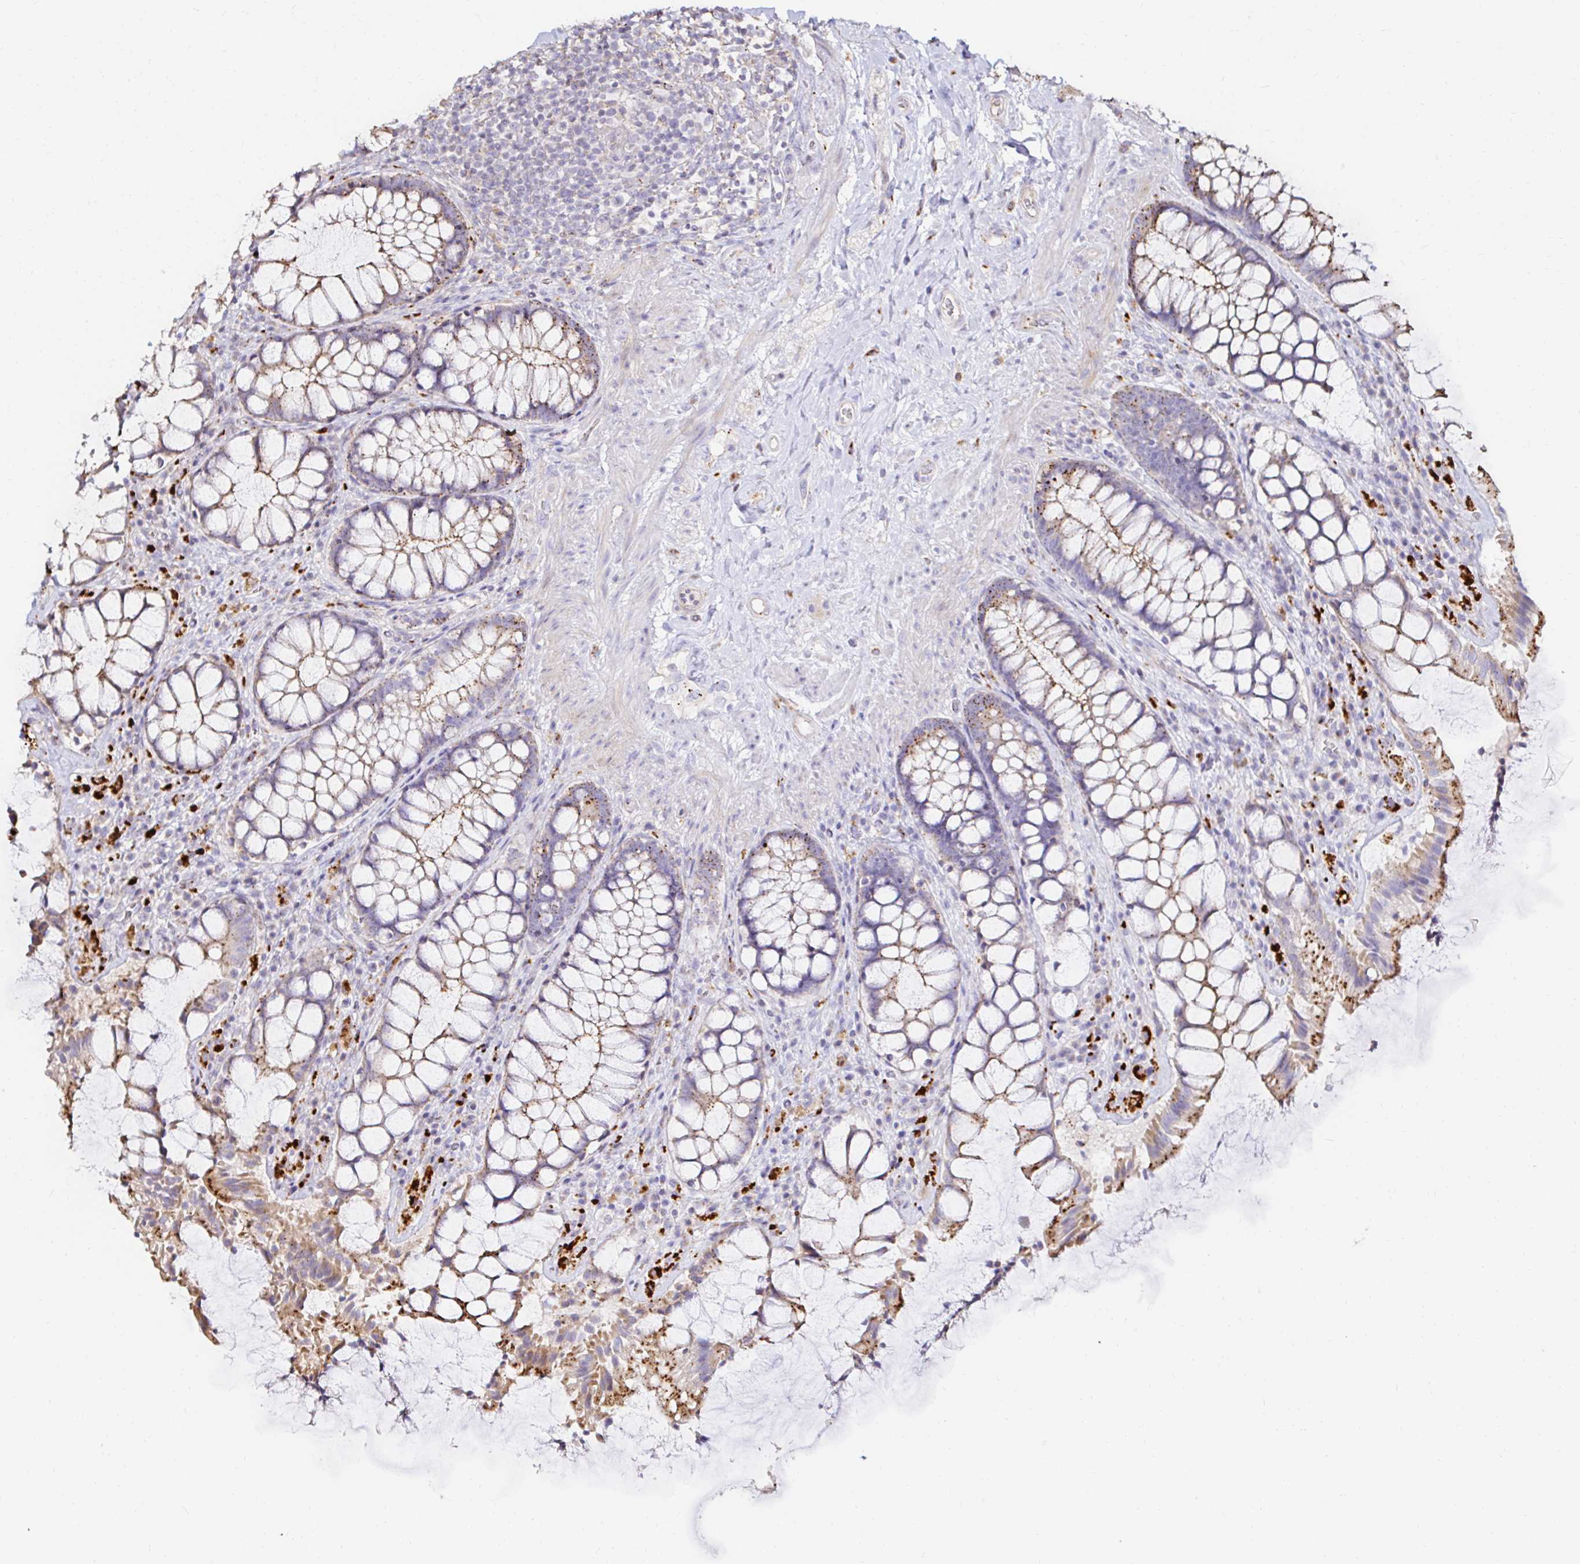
{"staining": {"intensity": "moderate", "quantity": ">75%", "location": "cytoplasmic/membranous"}, "tissue": "rectum", "cell_type": "Glandular cells", "image_type": "normal", "snomed": [{"axis": "morphology", "description": "Normal tissue, NOS"}, {"axis": "topography", "description": "Rectum"}], "caption": "Immunohistochemistry of benign human rectum exhibits medium levels of moderate cytoplasmic/membranous expression in approximately >75% of glandular cells.", "gene": "GALNS", "patient": {"sex": "female", "age": 58}}